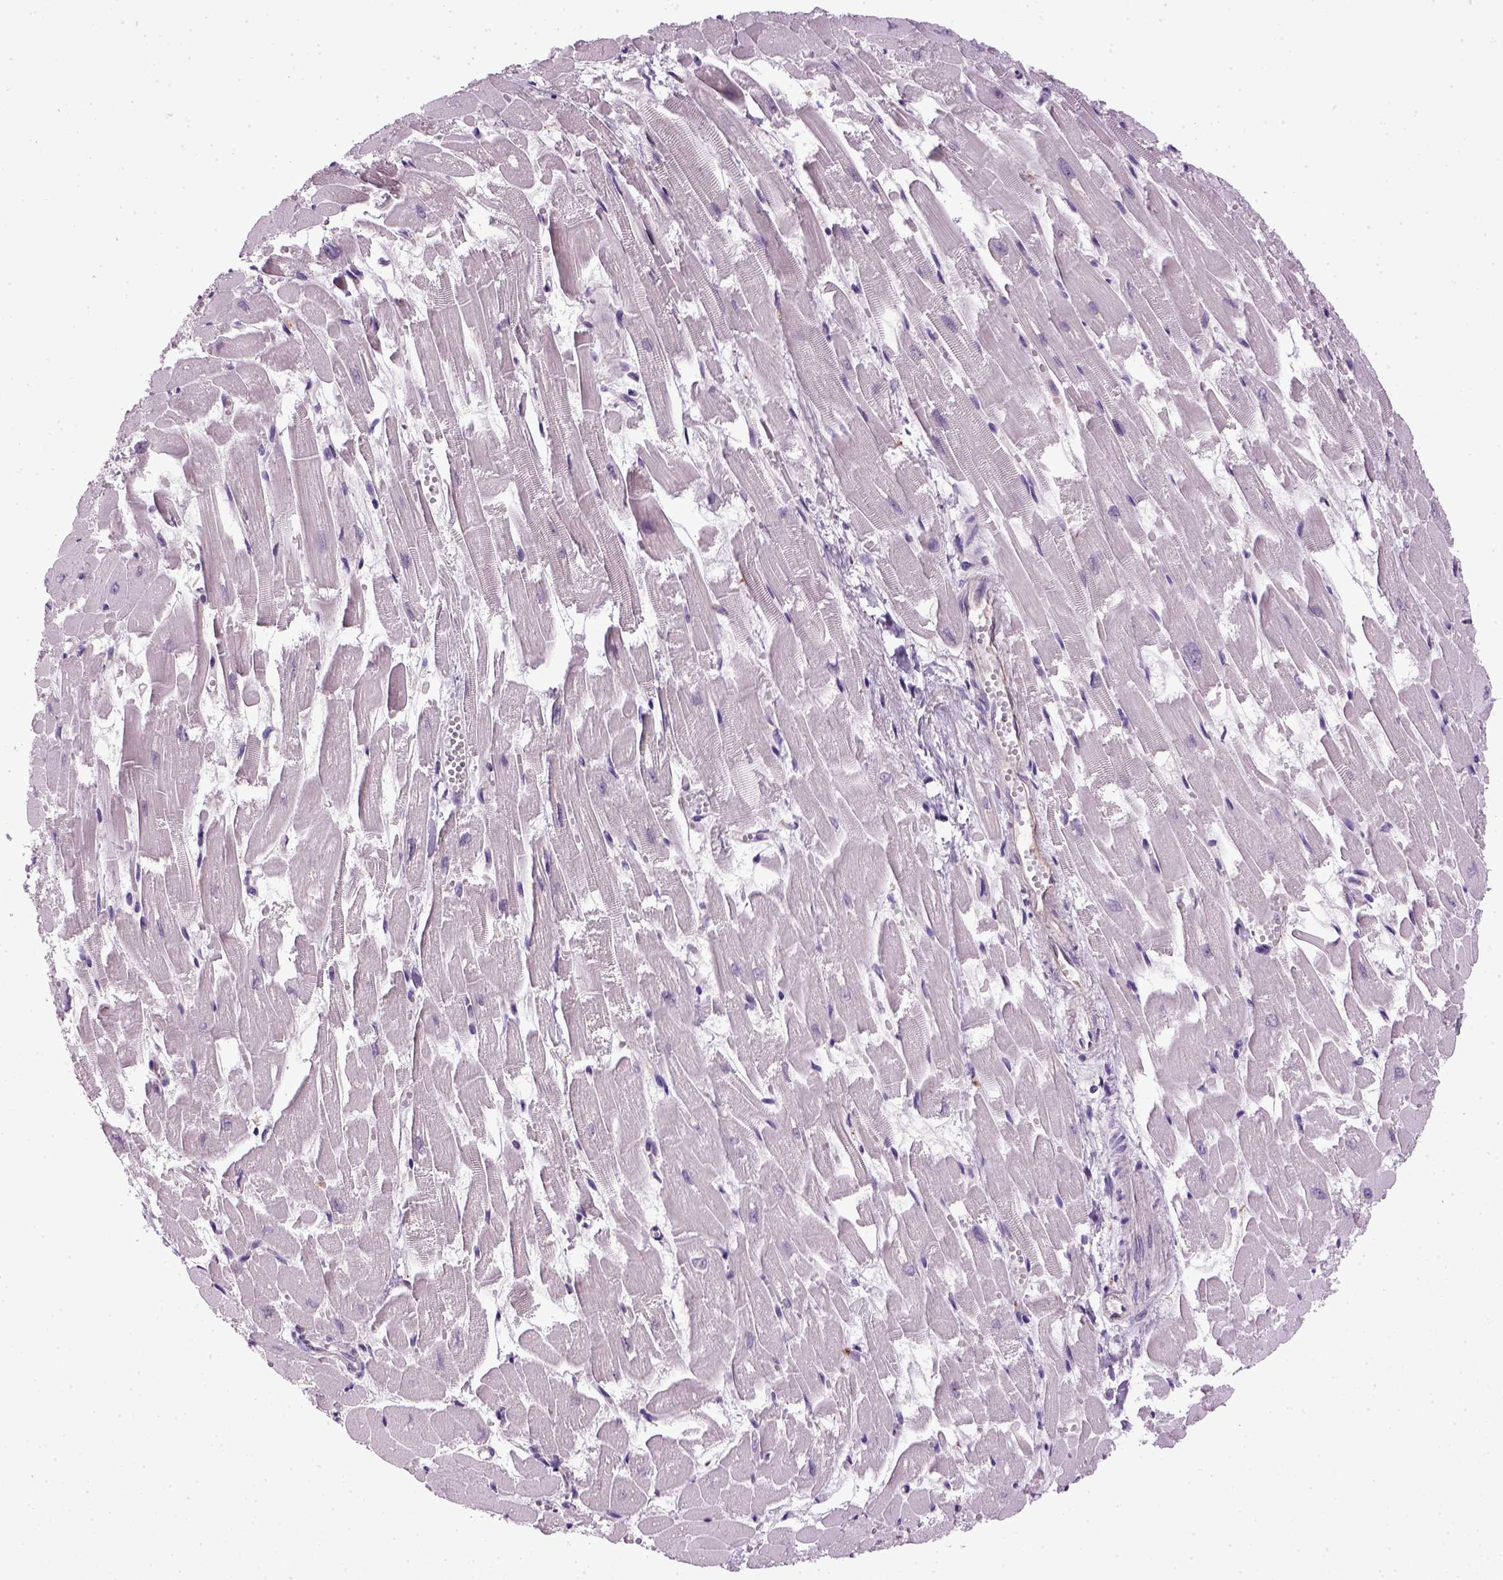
{"staining": {"intensity": "negative", "quantity": "none", "location": "none"}, "tissue": "heart muscle", "cell_type": "Cardiomyocytes", "image_type": "normal", "snomed": [{"axis": "morphology", "description": "Normal tissue, NOS"}, {"axis": "topography", "description": "Heart"}], "caption": "This is an immunohistochemistry photomicrograph of benign heart muscle. There is no expression in cardiomyocytes.", "gene": "TPRG1", "patient": {"sex": "female", "age": 52}}